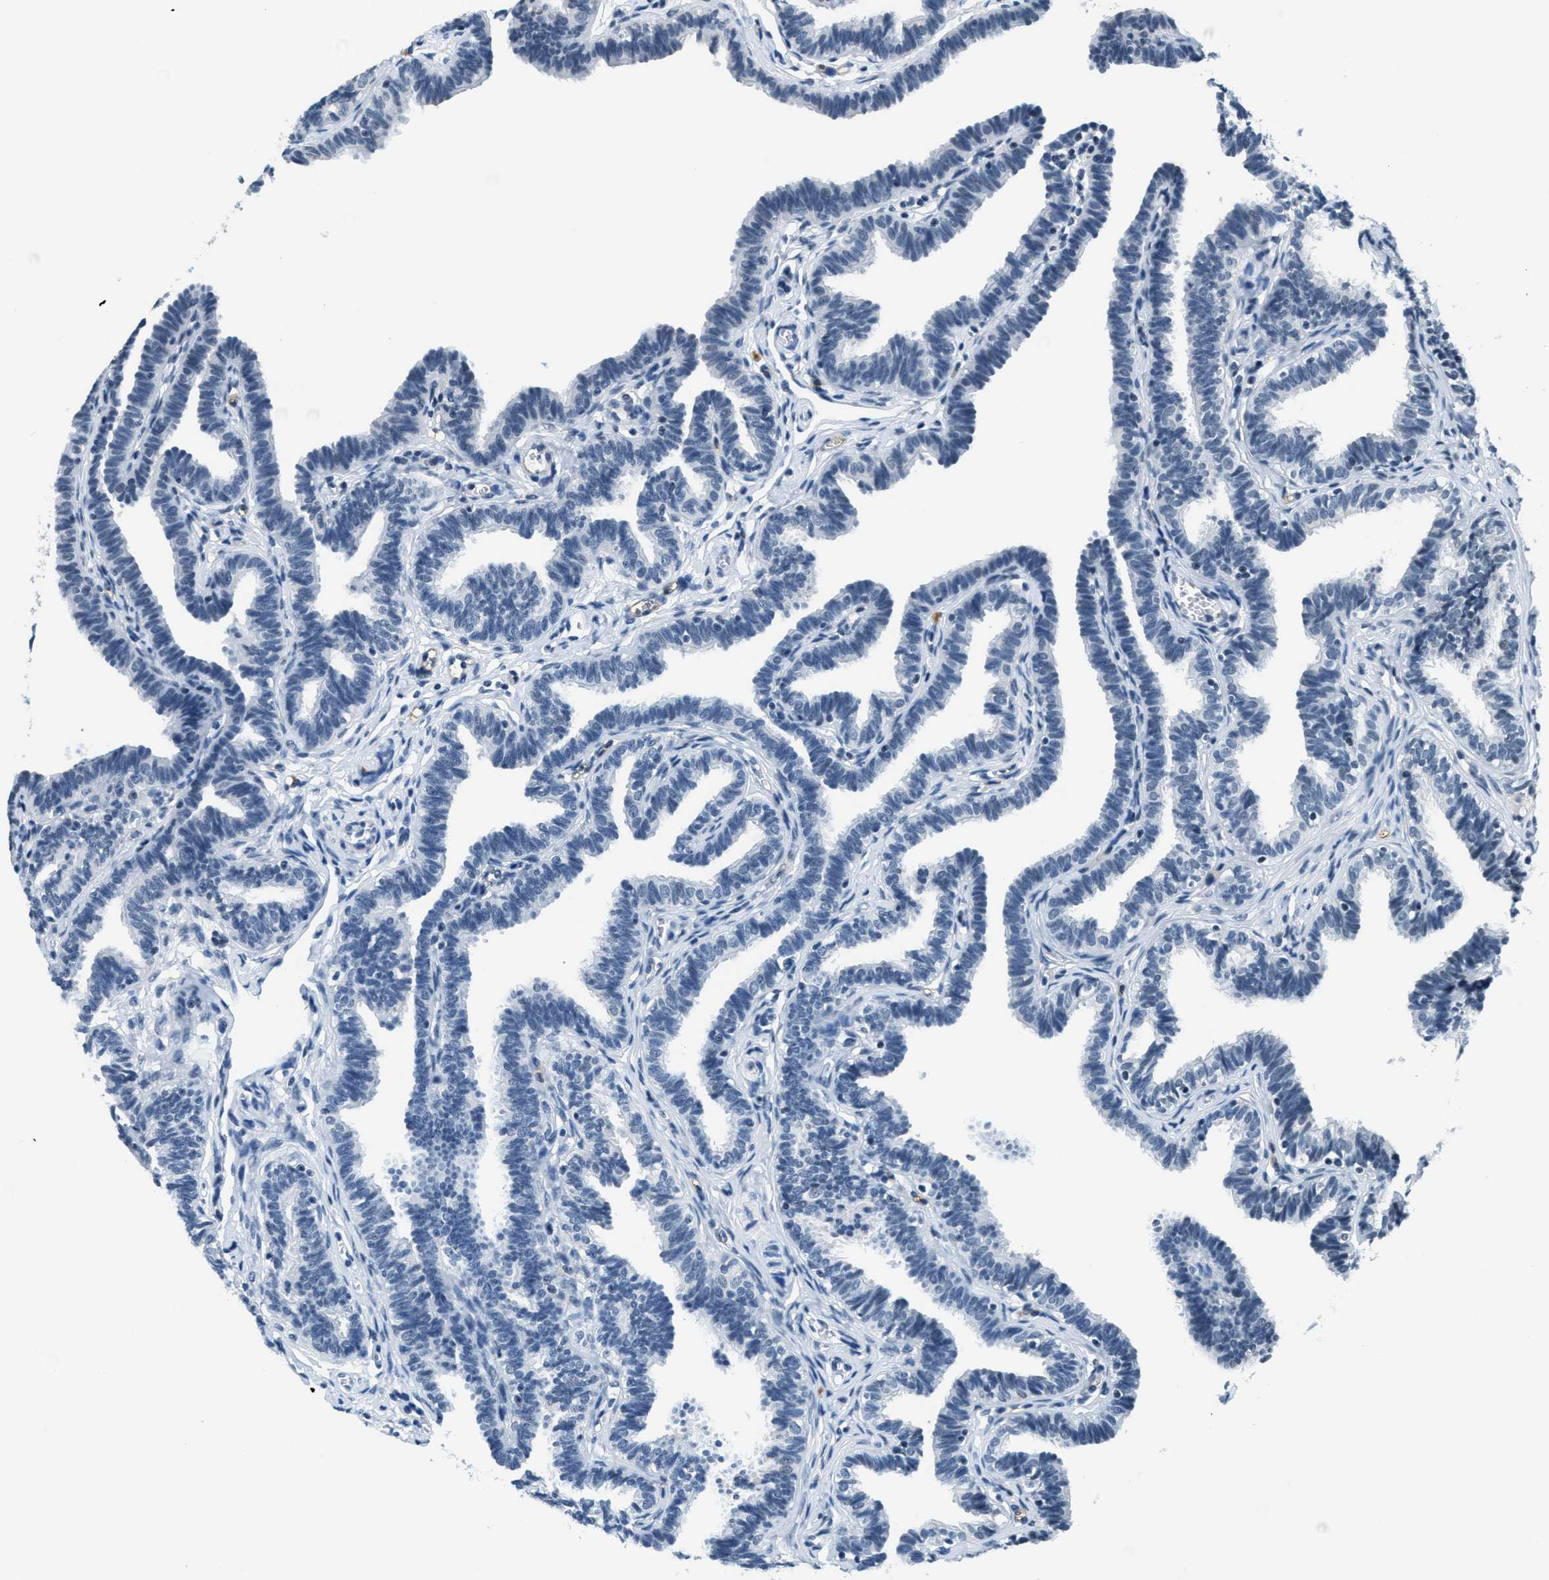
{"staining": {"intensity": "negative", "quantity": "none", "location": "none"}, "tissue": "fallopian tube", "cell_type": "Glandular cells", "image_type": "normal", "snomed": [{"axis": "morphology", "description": "Normal tissue, NOS"}, {"axis": "topography", "description": "Fallopian tube"}, {"axis": "topography", "description": "Ovary"}], "caption": "DAB (3,3'-diaminobenzidine) immunohistochemical staining of unremarkable fallopian tube displays no significant staining in glandular cells.", "gene": "CA4", "patient": {"sex": "female", "age": 23}}